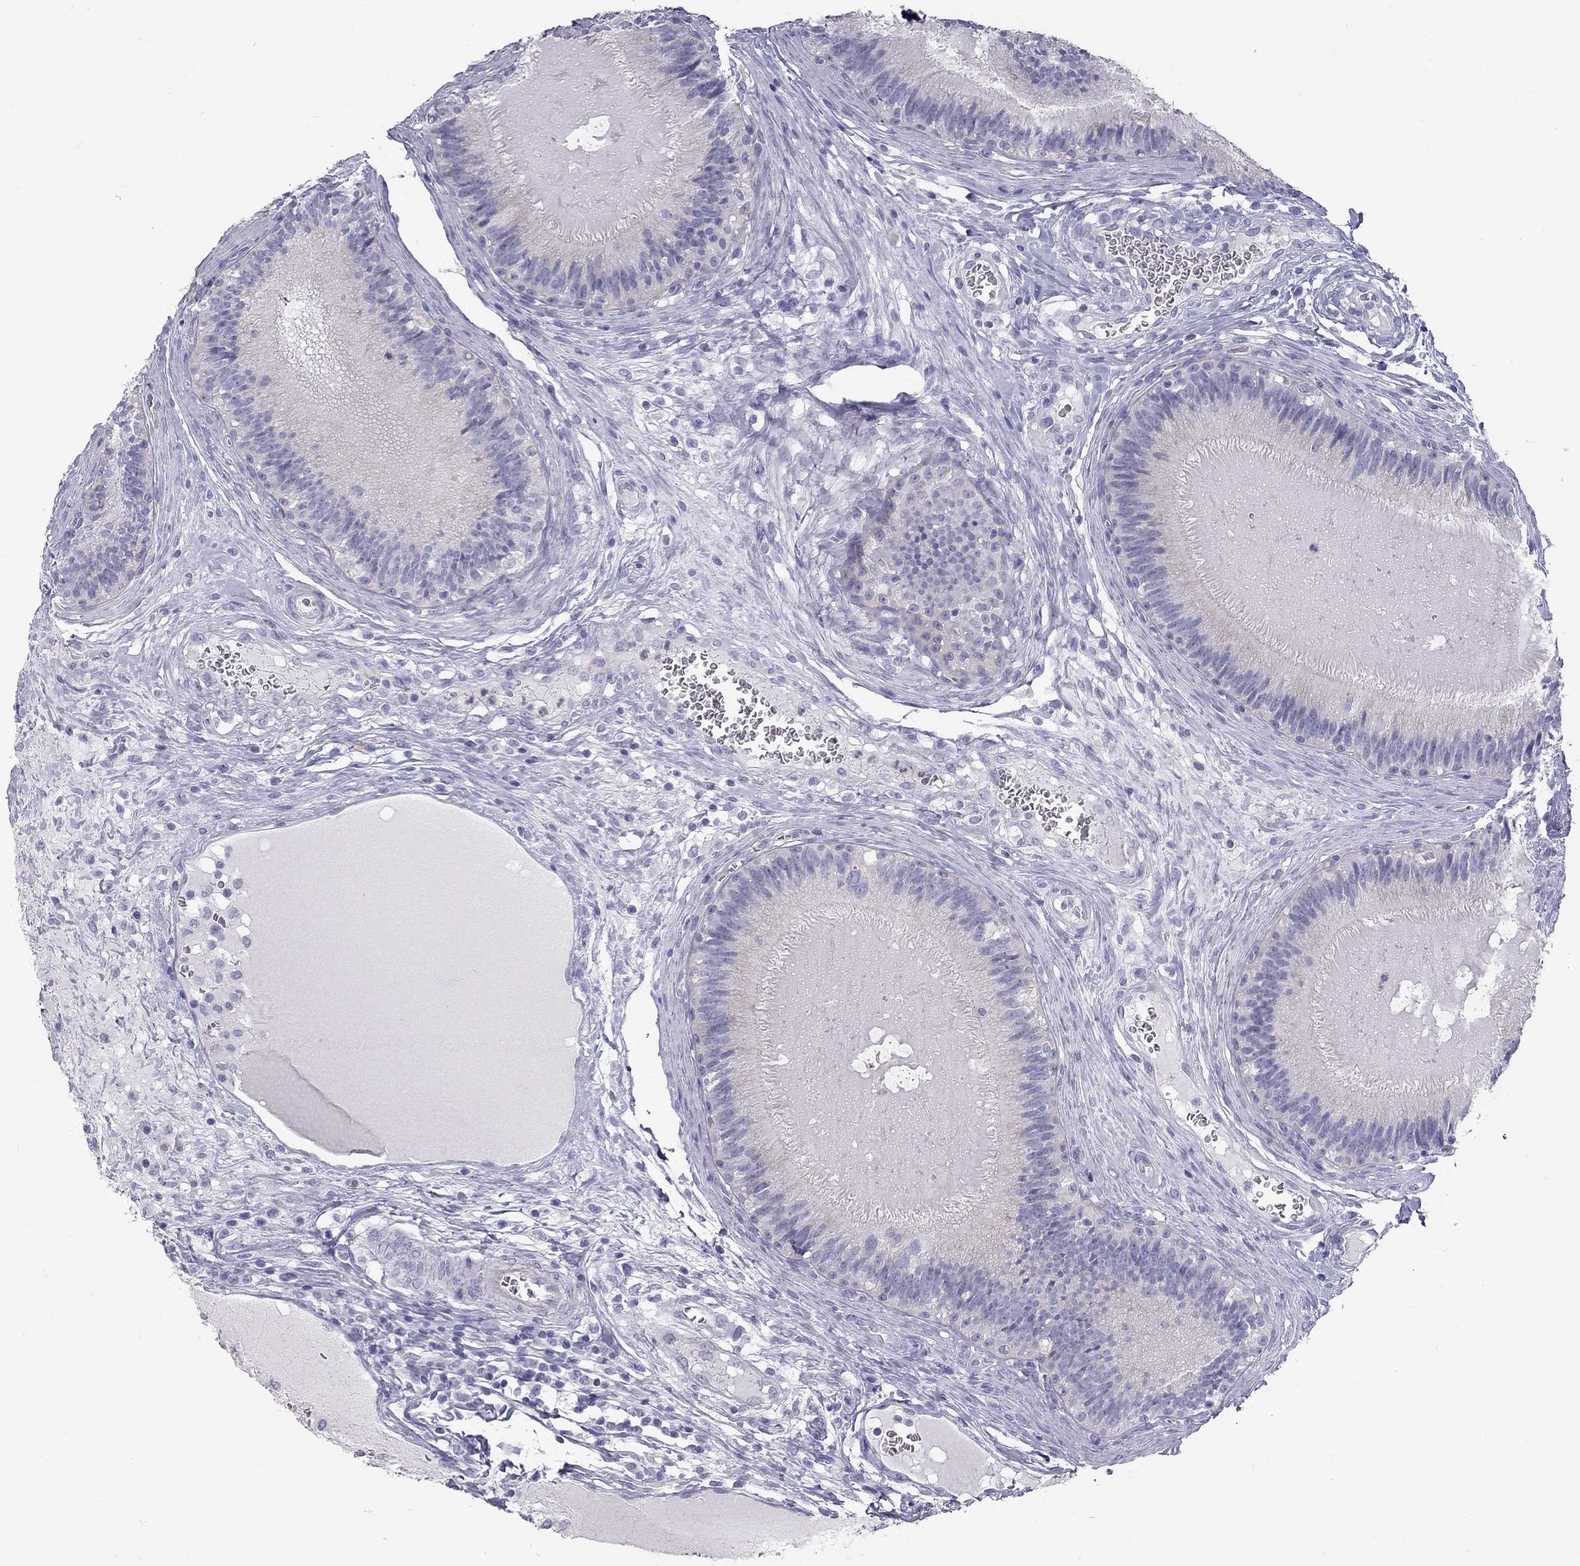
{"staining": {"intensity": "negative", "quantity": "none", "location": "none"}, "tissue": "epididymis", "cell_type": "Glandular cells", "image_type": "normal", "snomed": [{"axis": "morphology", "description": "Normal tissue, NOS"}, {"axis": "topography", "description": "Epididymis"}], "caption": "Immunohistochemistry of benign human epididymis exhibits no staining in glandular cells.", "gene": "TDRD6", "patient": {"sex": "male", "age": 27}}